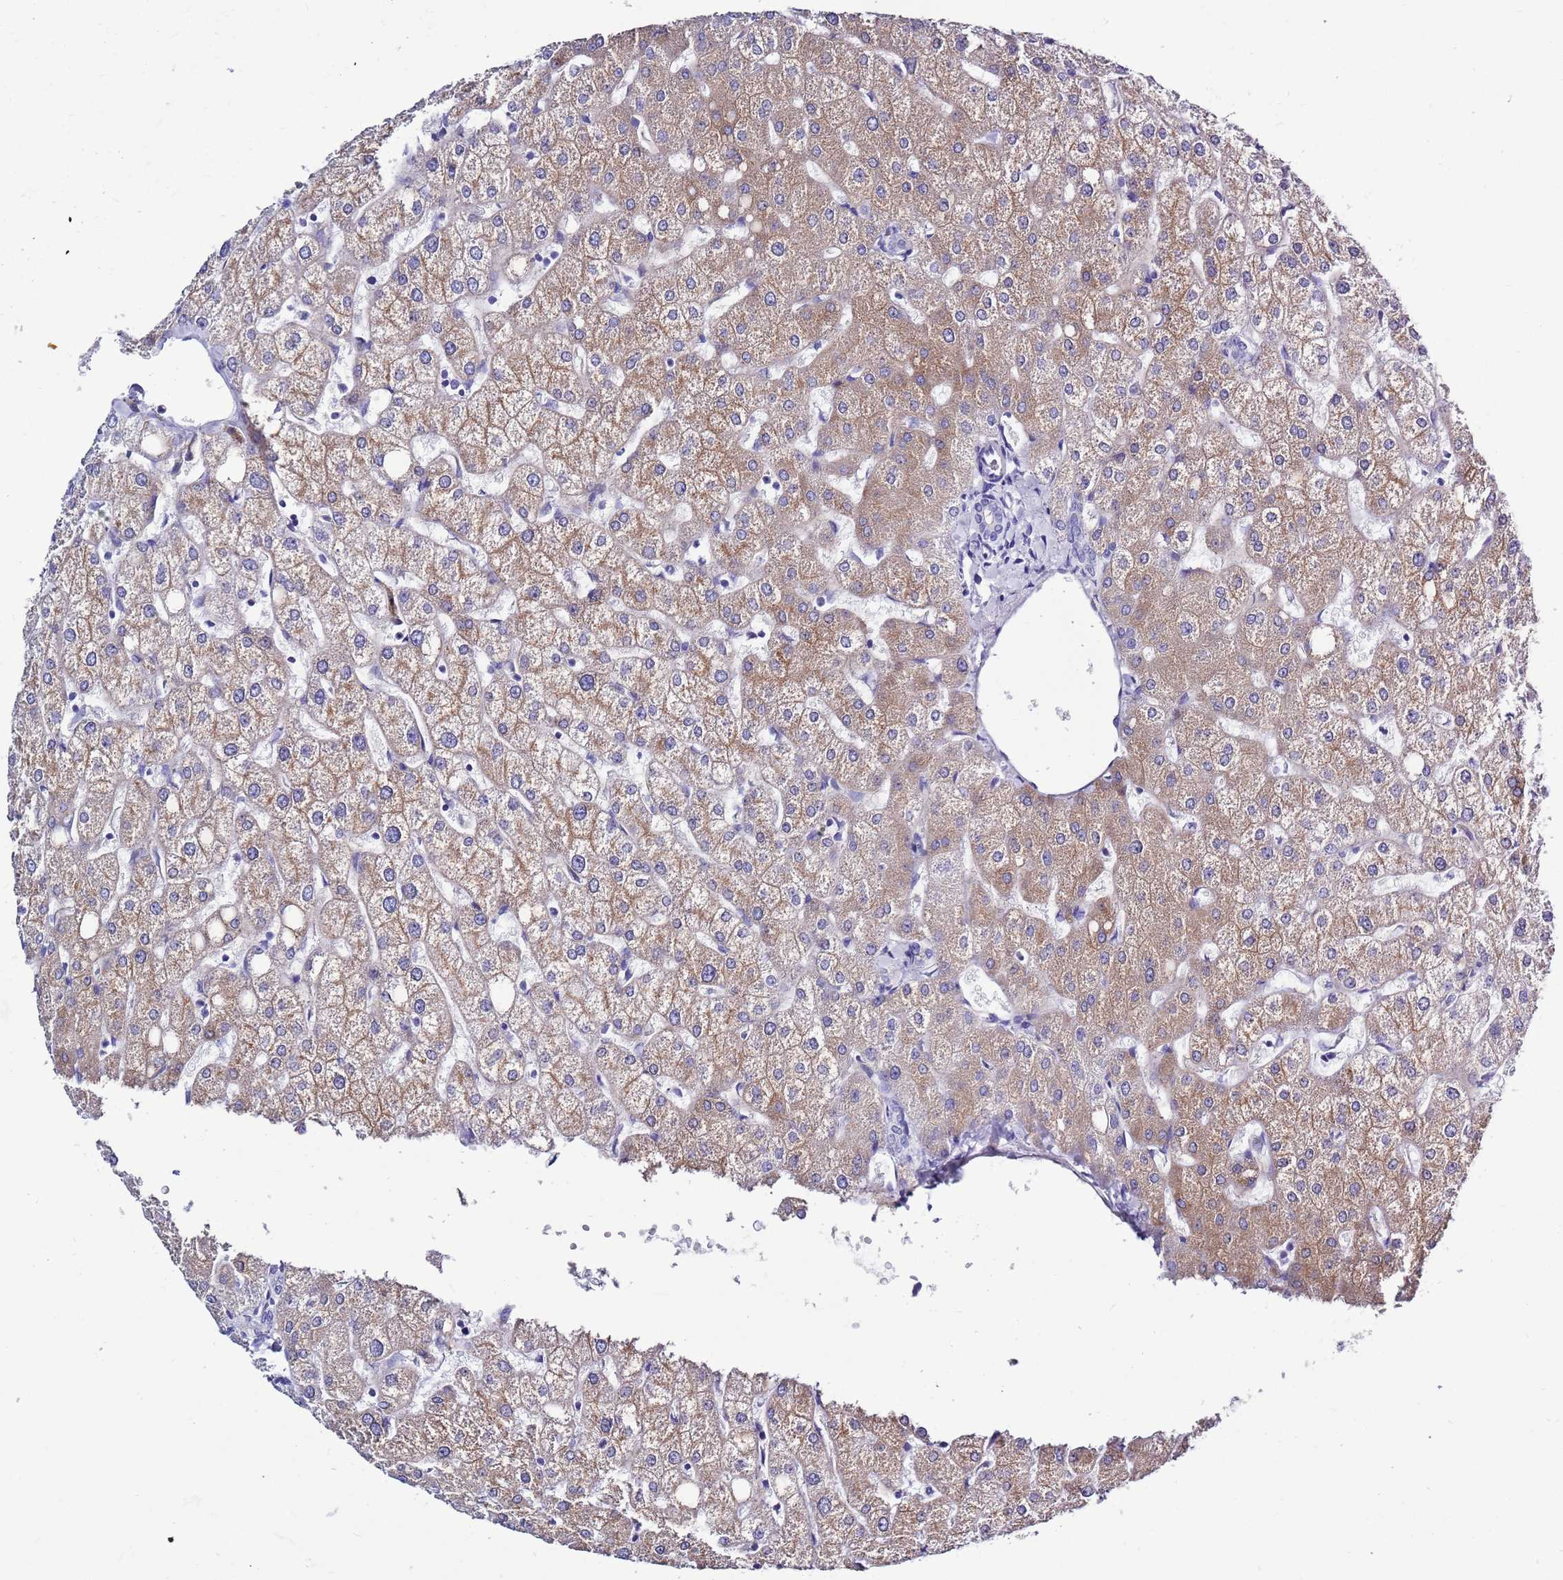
{"staining": {"intensity": "negative", "quantity": "none", "location": "none"}, "tissue": "liver", "cell_type": "Cholangiocytes", "image_type": "normal", "snomed": [{"axis": "morphology", "description": "Normal tissue, NOS"}, {"axis": "topography", "description": "Liver"}], "caption": "Photomicrograph shows no protein positivity in cholangiocytes of normal liver. Nuclei are stained in blue.", "gene": "MTMR2", "patient": {"sex": "female", "age": 54}}